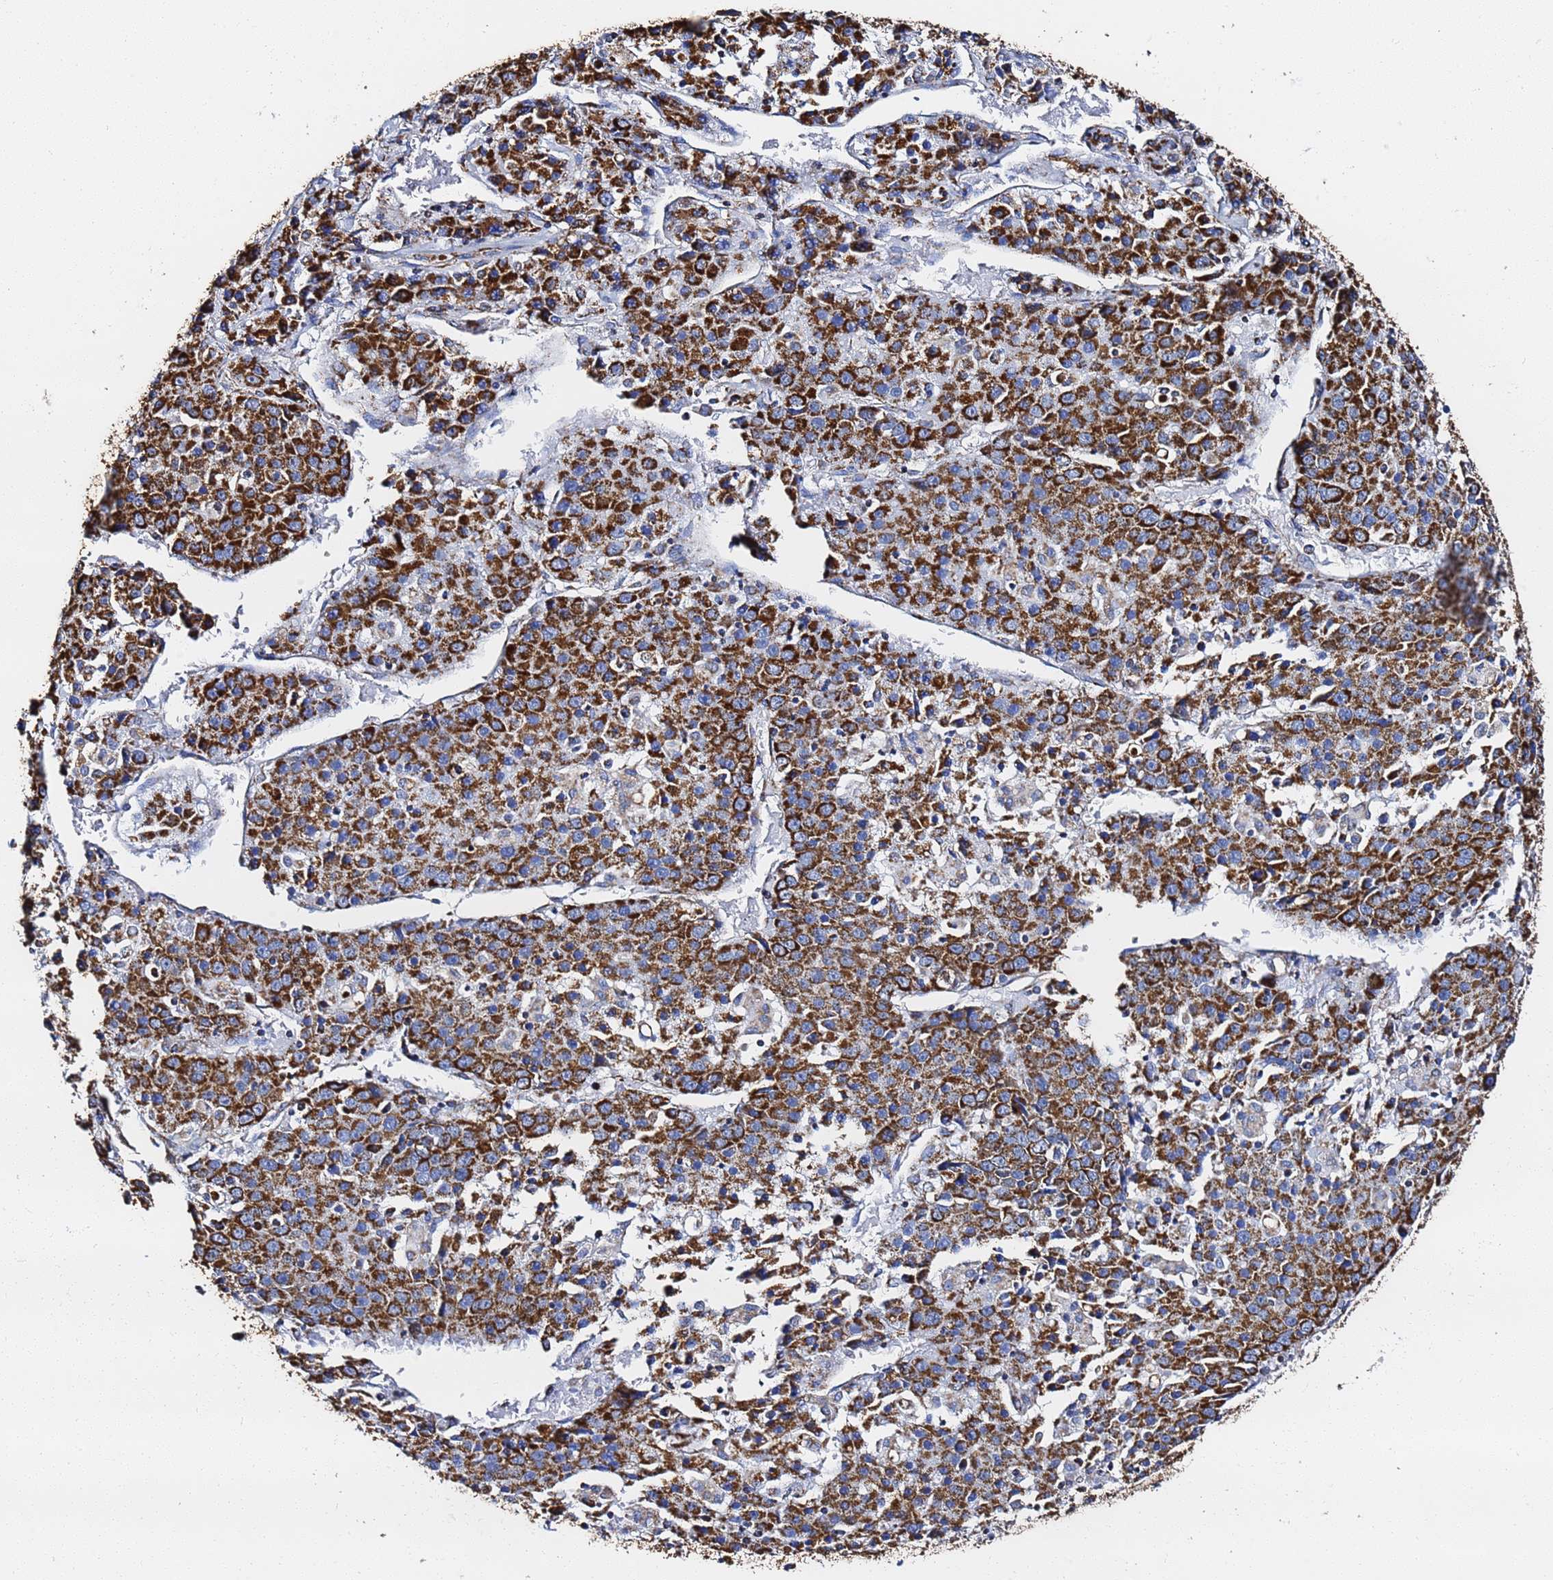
{"staining": {"intensity": "strong", "quantity": ">75%", "location": "cytoplasmic/membranous"}, "tissue": "liver cancer", "cell_type": "Tumor cells", "image_type": "cancer", "snomed": [{"axis": "morphology", "description": "Carcinoma, Hepatocellular, NOS"}, {"axis": "topography", "description": "Liver"}], "caption": "The micrograph demonstrates staining of liver hepatocellular carcinoma, revealing strong cytoplasmic/membranous protein positivity (brown color) within tumor cells.", "gene": "PHB2", "patient": {"sex": "male", "age": 55}}